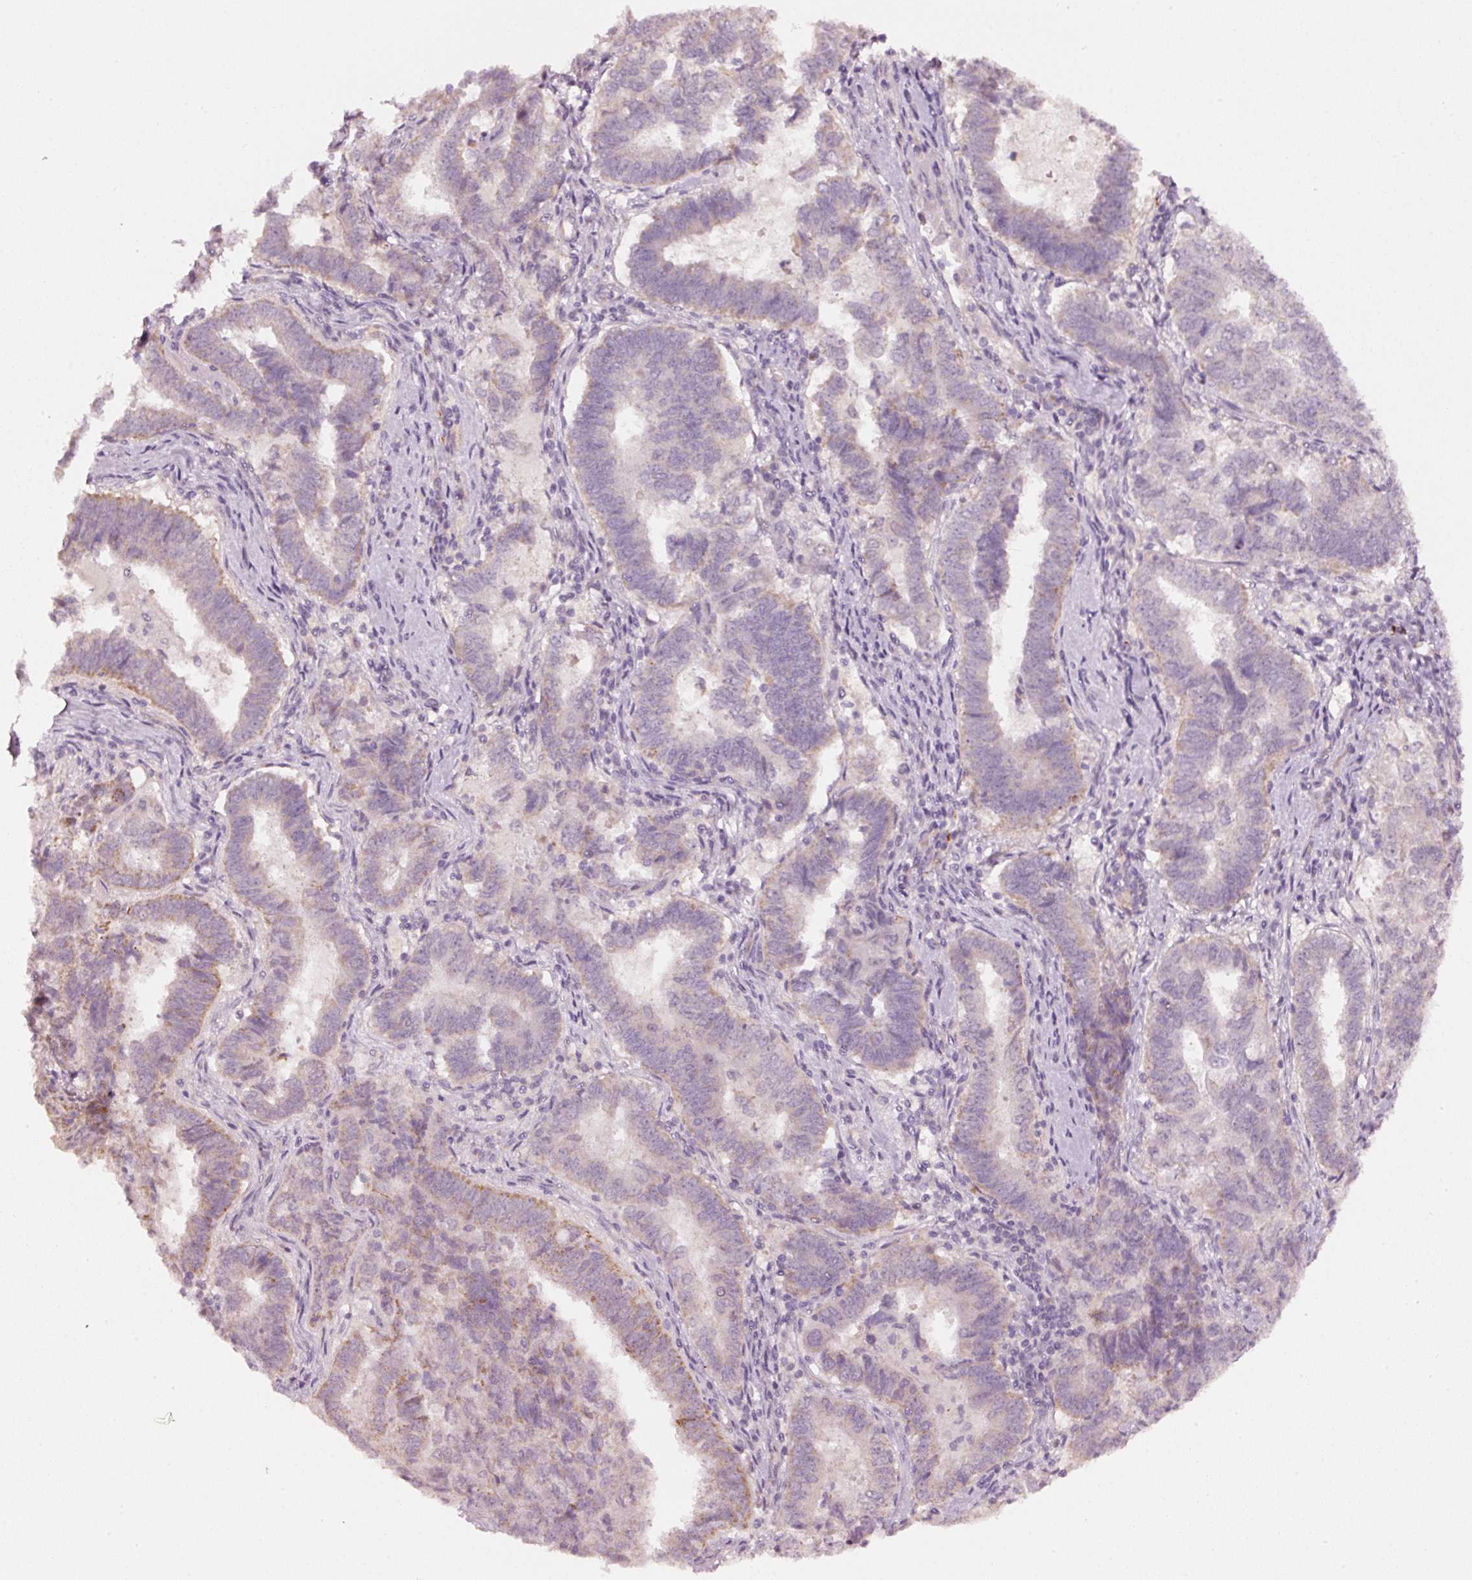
{"staining": {"intensity": "weak", "quantity": "<25%", "location": "cytoplasmic/membranous"}, "tissue": "endometrial cancer", "cell_type": "Tumor cells", "image_type": "cancer", "snomed": [{"axis": "morphology", "description": "Adenocarcinoma, NOS"}, {"axis": "topography", "description": "Endometrium"}], "caption": "DAB (3,3'-diaminobenzidine) immunohistochemical staining of human endometrial adenocarcinoma demonstrates no significant staining in tumor cells.", "gene": "ARHGAP22", "patient": {"sex": "female", "age": 72}}